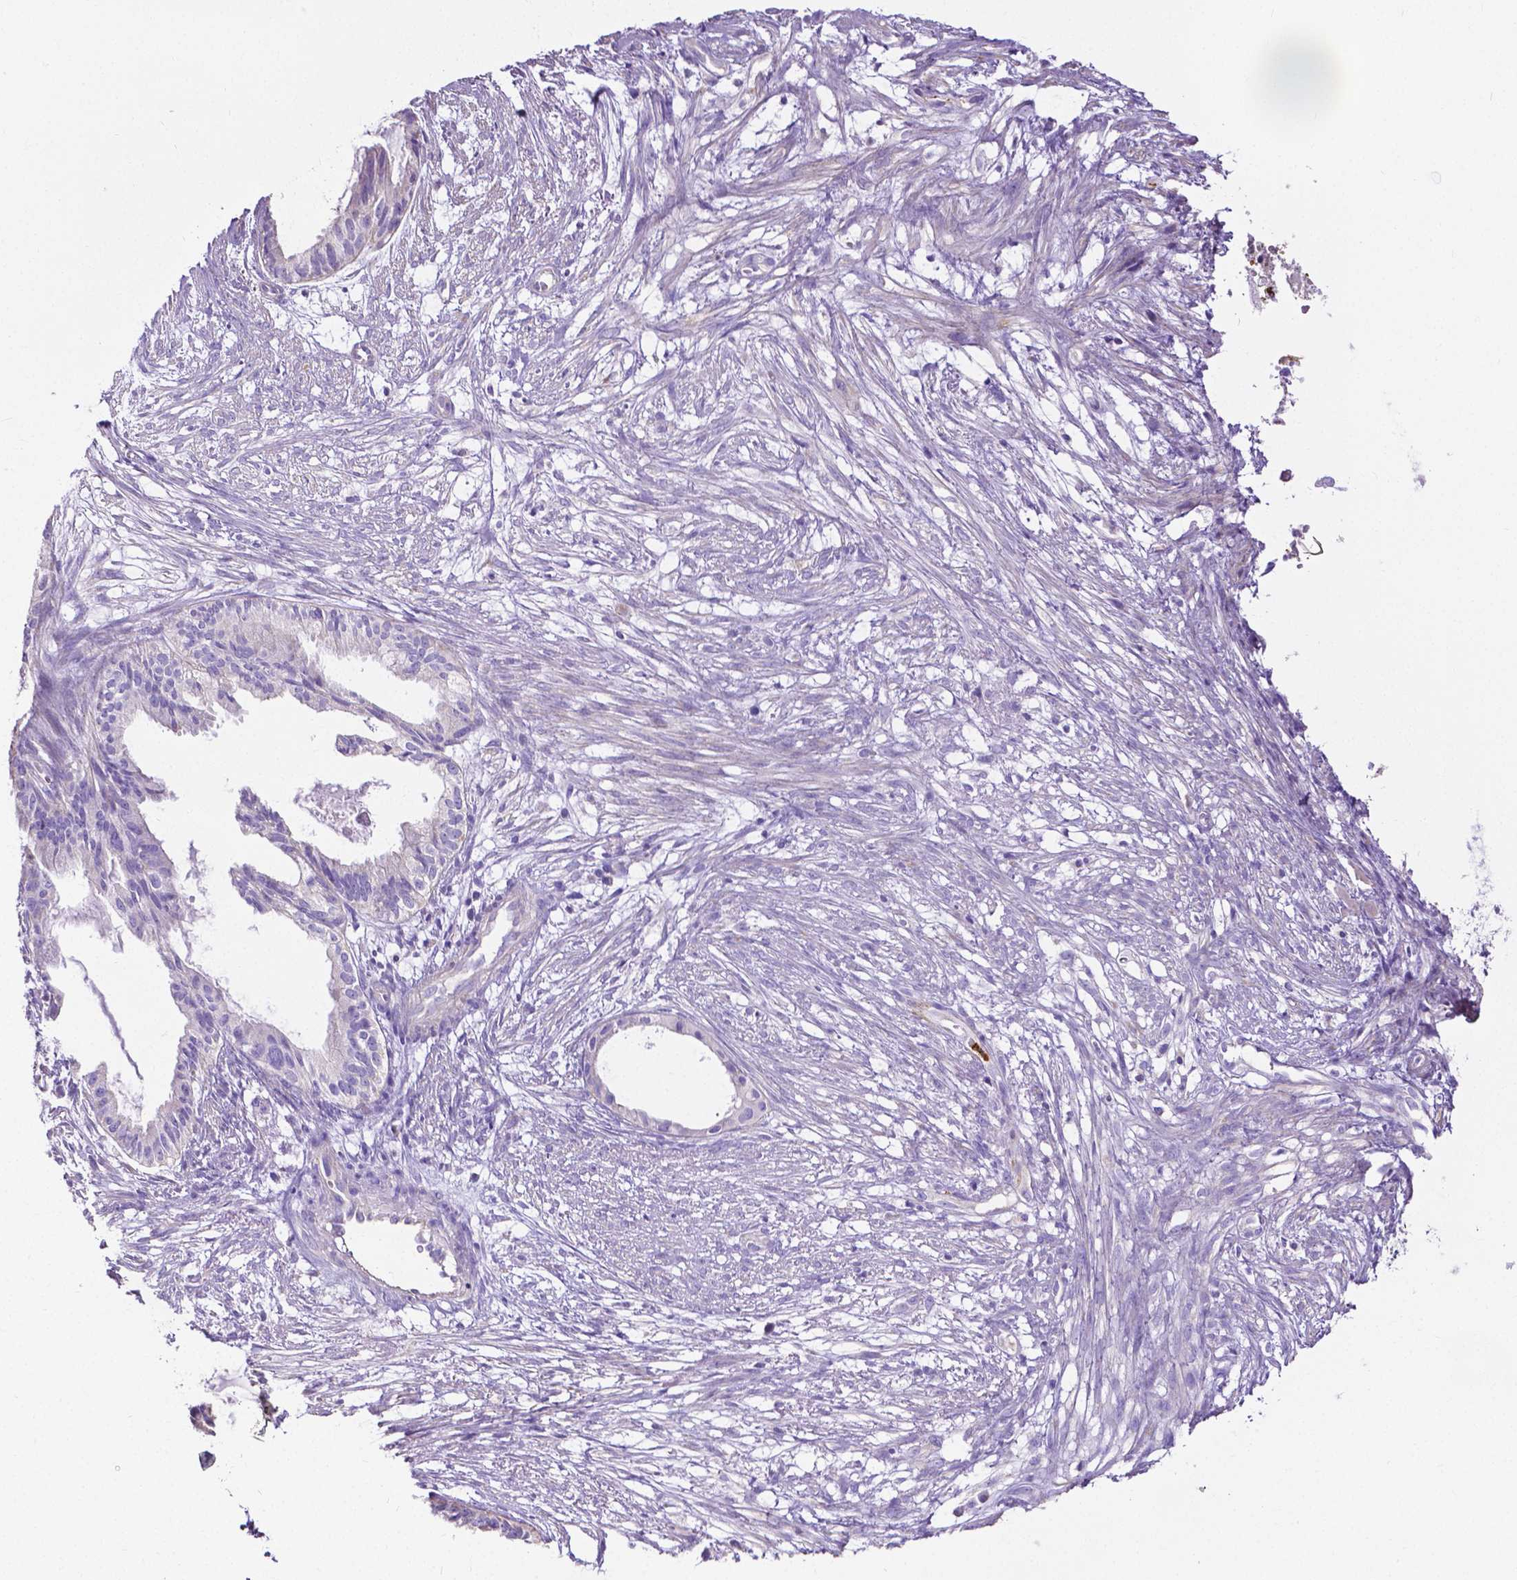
{"staining": {"intensity": "negative", "quantity": "none", "location": "none"}, "tissue": "endometrial cancer", "cell_type": "Tumor cells", "image_type": "cancer", "snomed": [{"axis": "morphology", "description": "Adenocarcinoma, NOS"}, {"axis": "topography", "description": "Endometrium"}], "caption": "Adenocarcinoma (endometrial) was stained to show a protein in brown. There is no significant positivity in tumor cells. Brightfield microscopy of IHC stained with DAB (3,3'-diaminobenzidine) (brown) and hematoxylin (blue), captured at high magnification.", "gene": "MMP9", "patient": {"sex": "female", "age": 86}}